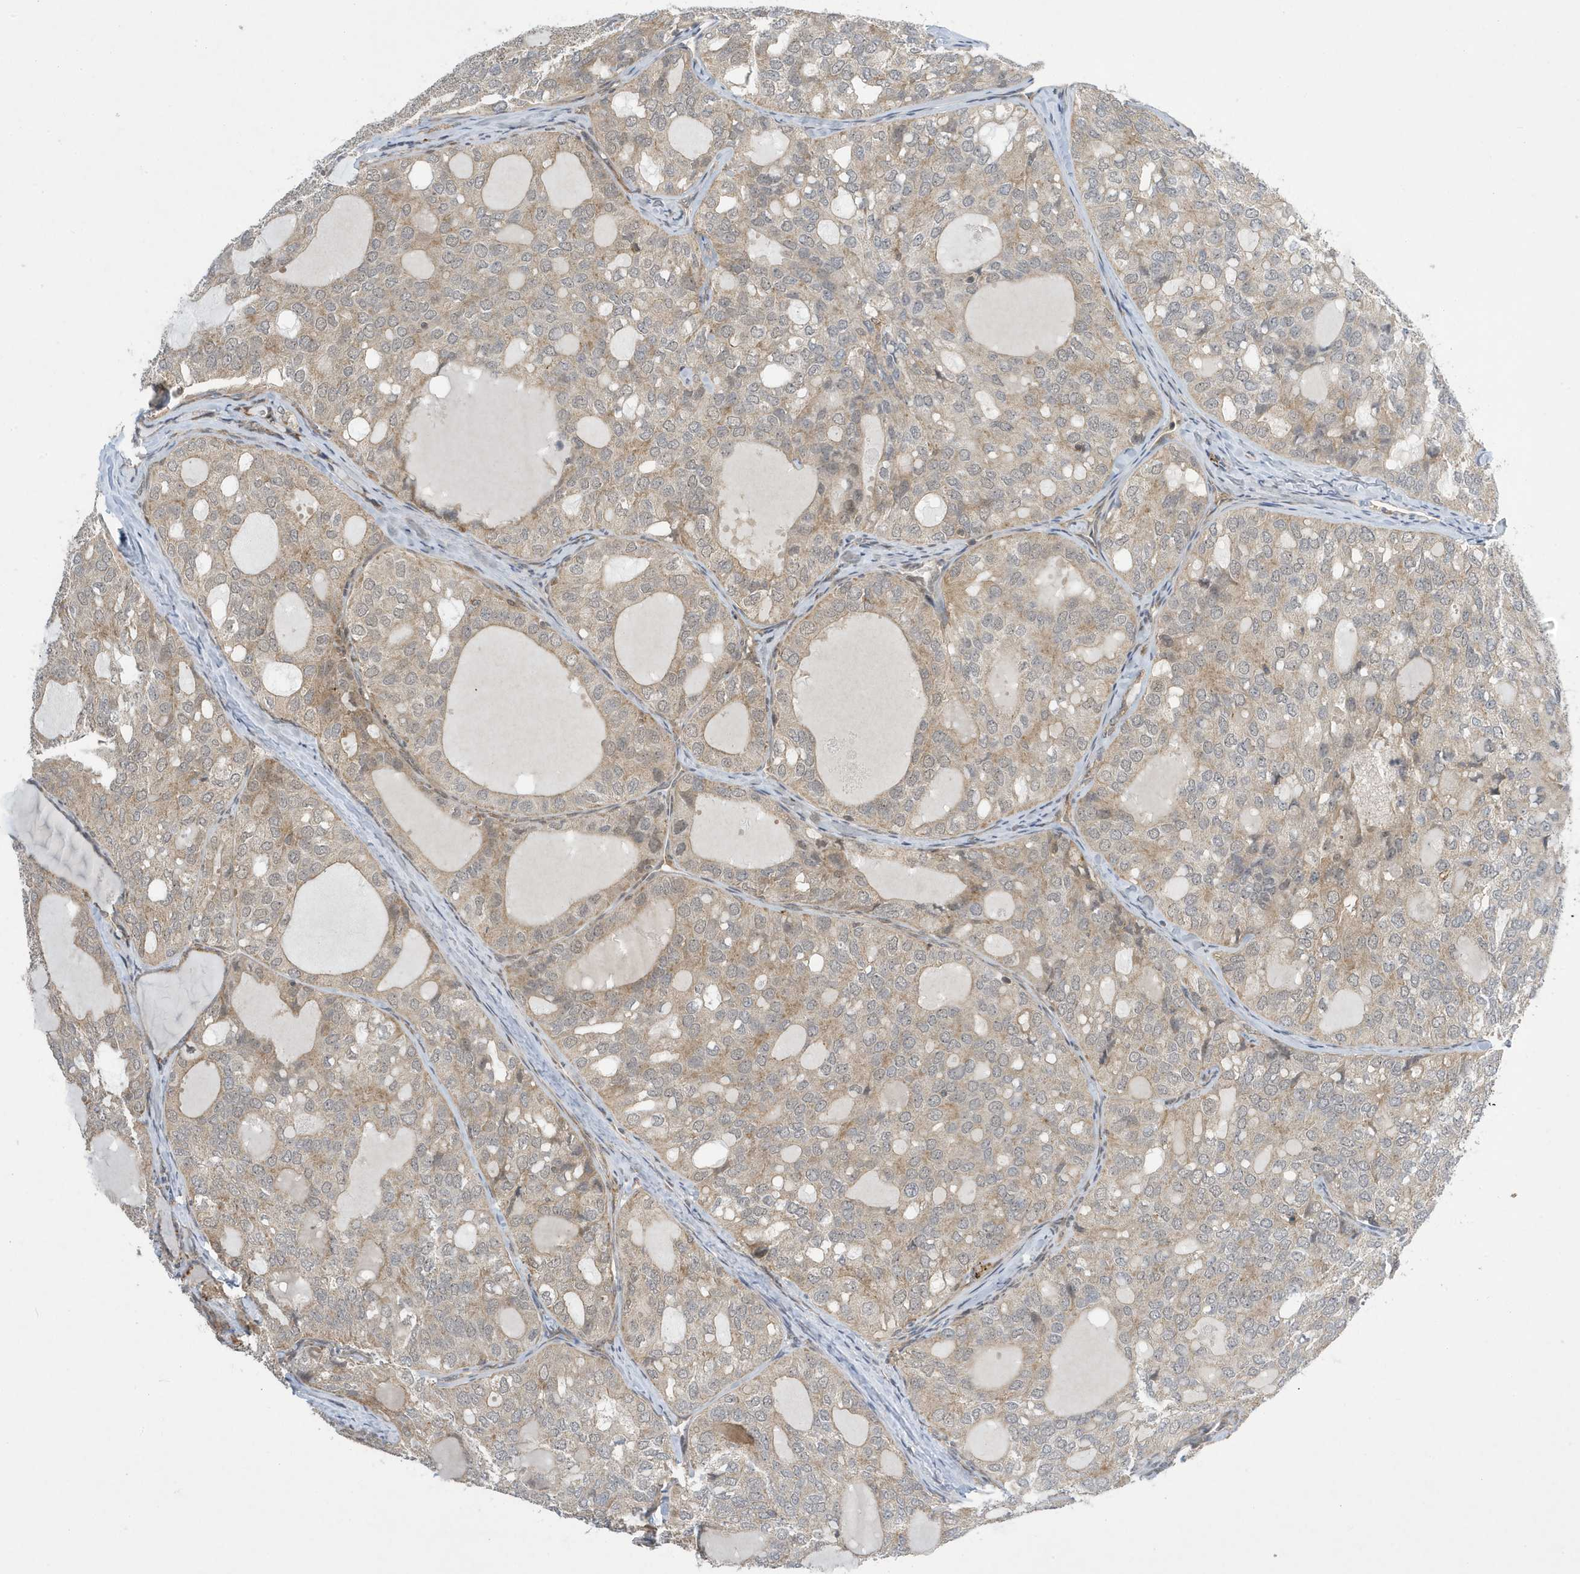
{"staining": {"intensity": "weak", "quantity": "<25%", "location": "cytoplasmic/membranous"}, "tissue": "thyroid cancer", "cell_type": "Tumor cells", "image_type": "cancer", "snomed": [{"axis": "morphology", "description": "Follicular adenoma carcinoma, NOS"}, {"axis": "topography", "description": "Thyroid gland"}], "caption": "Protein analysis of thyroid follicular adenoma carcinoma demonstrates no significant expression in tumor cells. (DAB immunohistochemistry (IHC) visualized using brightfield microscopy, high magnification).", "gene": "NCOA7", "patient": {"sex": "male", "age": 75}}